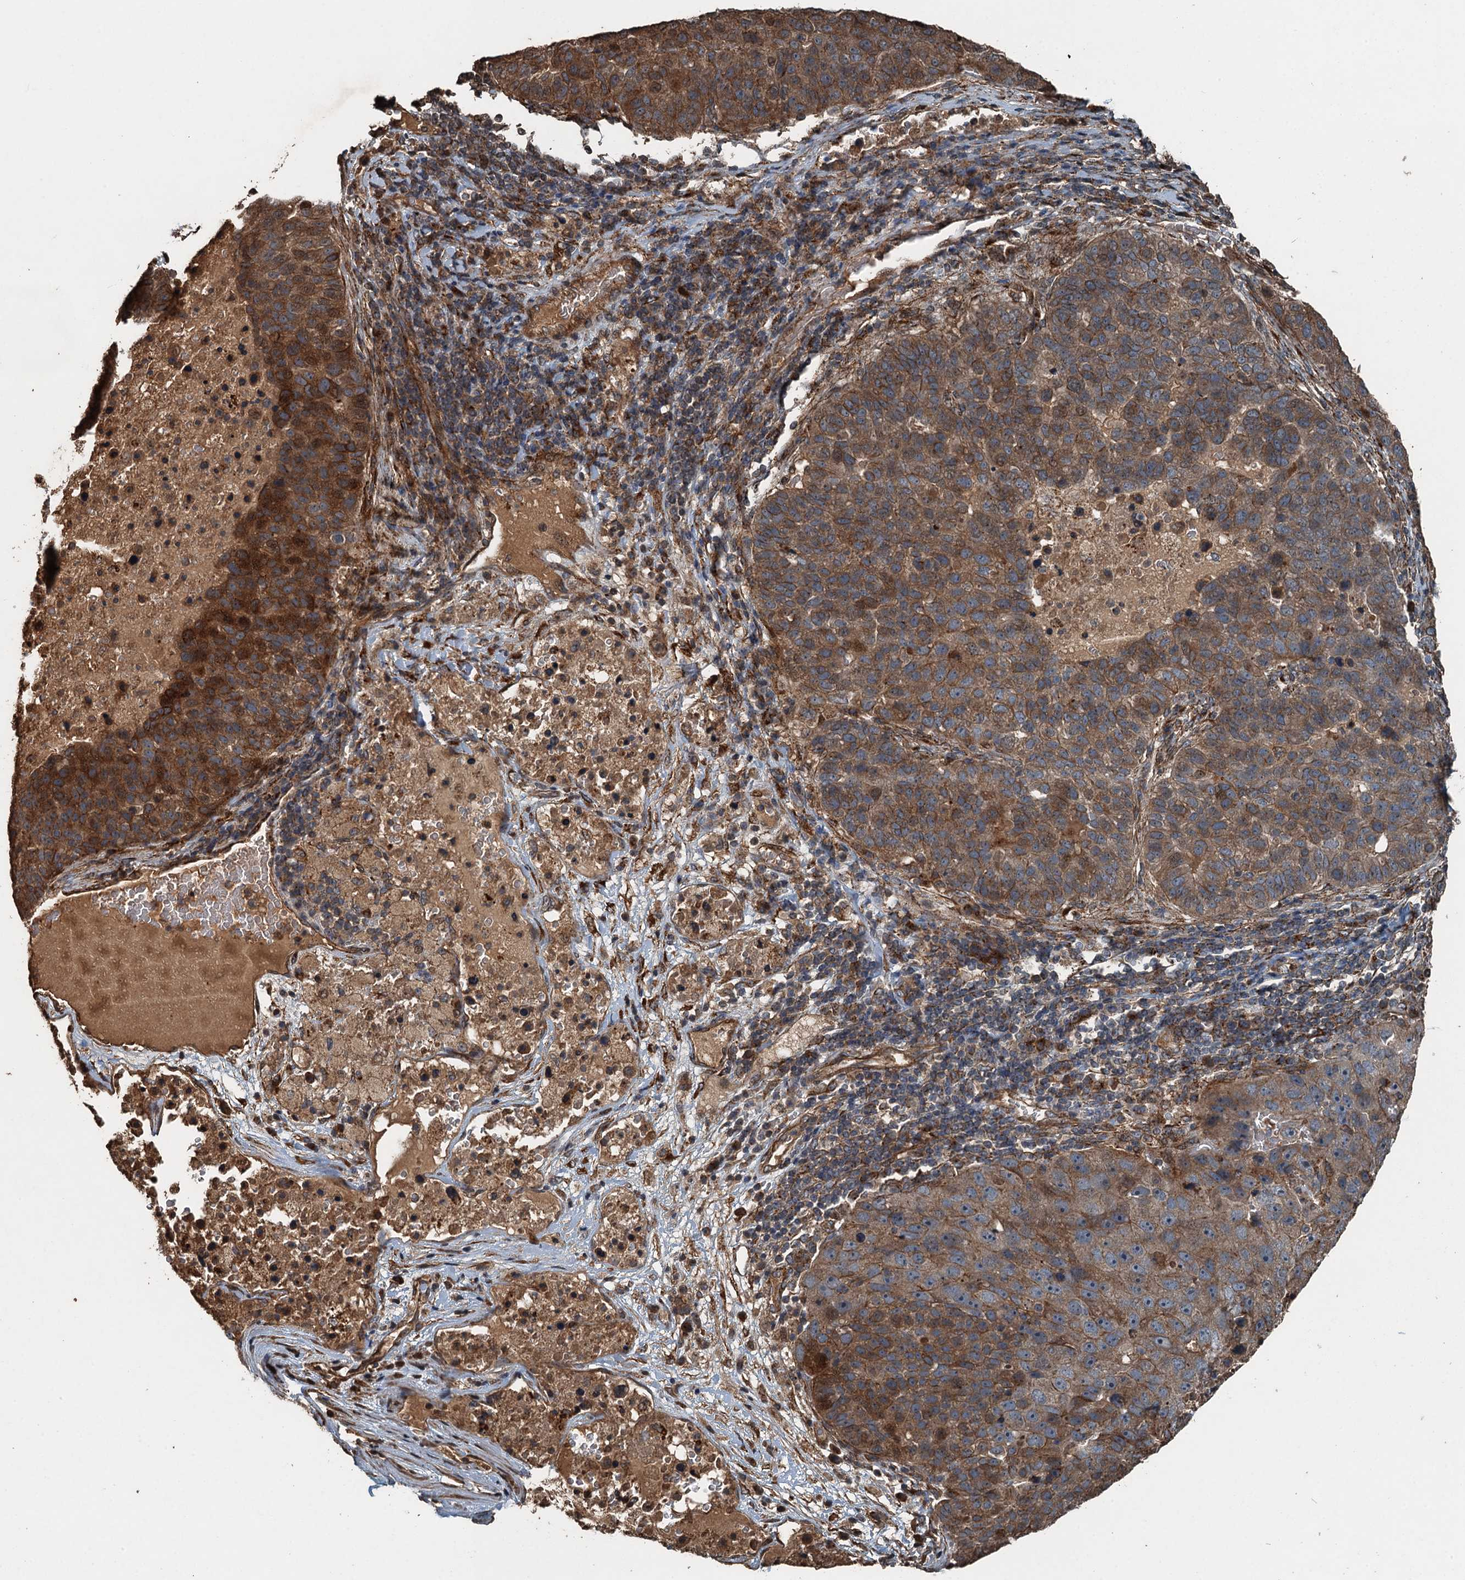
{"staining": {"intensity": "moderate", "quantity": ">75%", "location": "cytoplasmic/membranous"}, "tissue": "pancreatic cancer", "cell_type": "Tumor cells", "image_type": "cancer", "snomed": [{"axis": "morphology", "description": "Adenocarcinoma, NOS"}, {"axis": "topography", "description": "Pancreas"}], "caption": "Immunohistochemistry (DAB (3,3'-diaminobenzidine)) staining of human pancreatic cancer shows moderate cytoplasmic/membranous protein expression in approximately >75% of tumor cells. The staining was performed using DAB (3,3'-diaminobenzidine) to visualize the protein expression in brown, while the nuclei were stained in blue with hematoxylin (Magnification: 20x).", "gene": "TCTN1", "patient": {"sex": "female", "age": 61}}